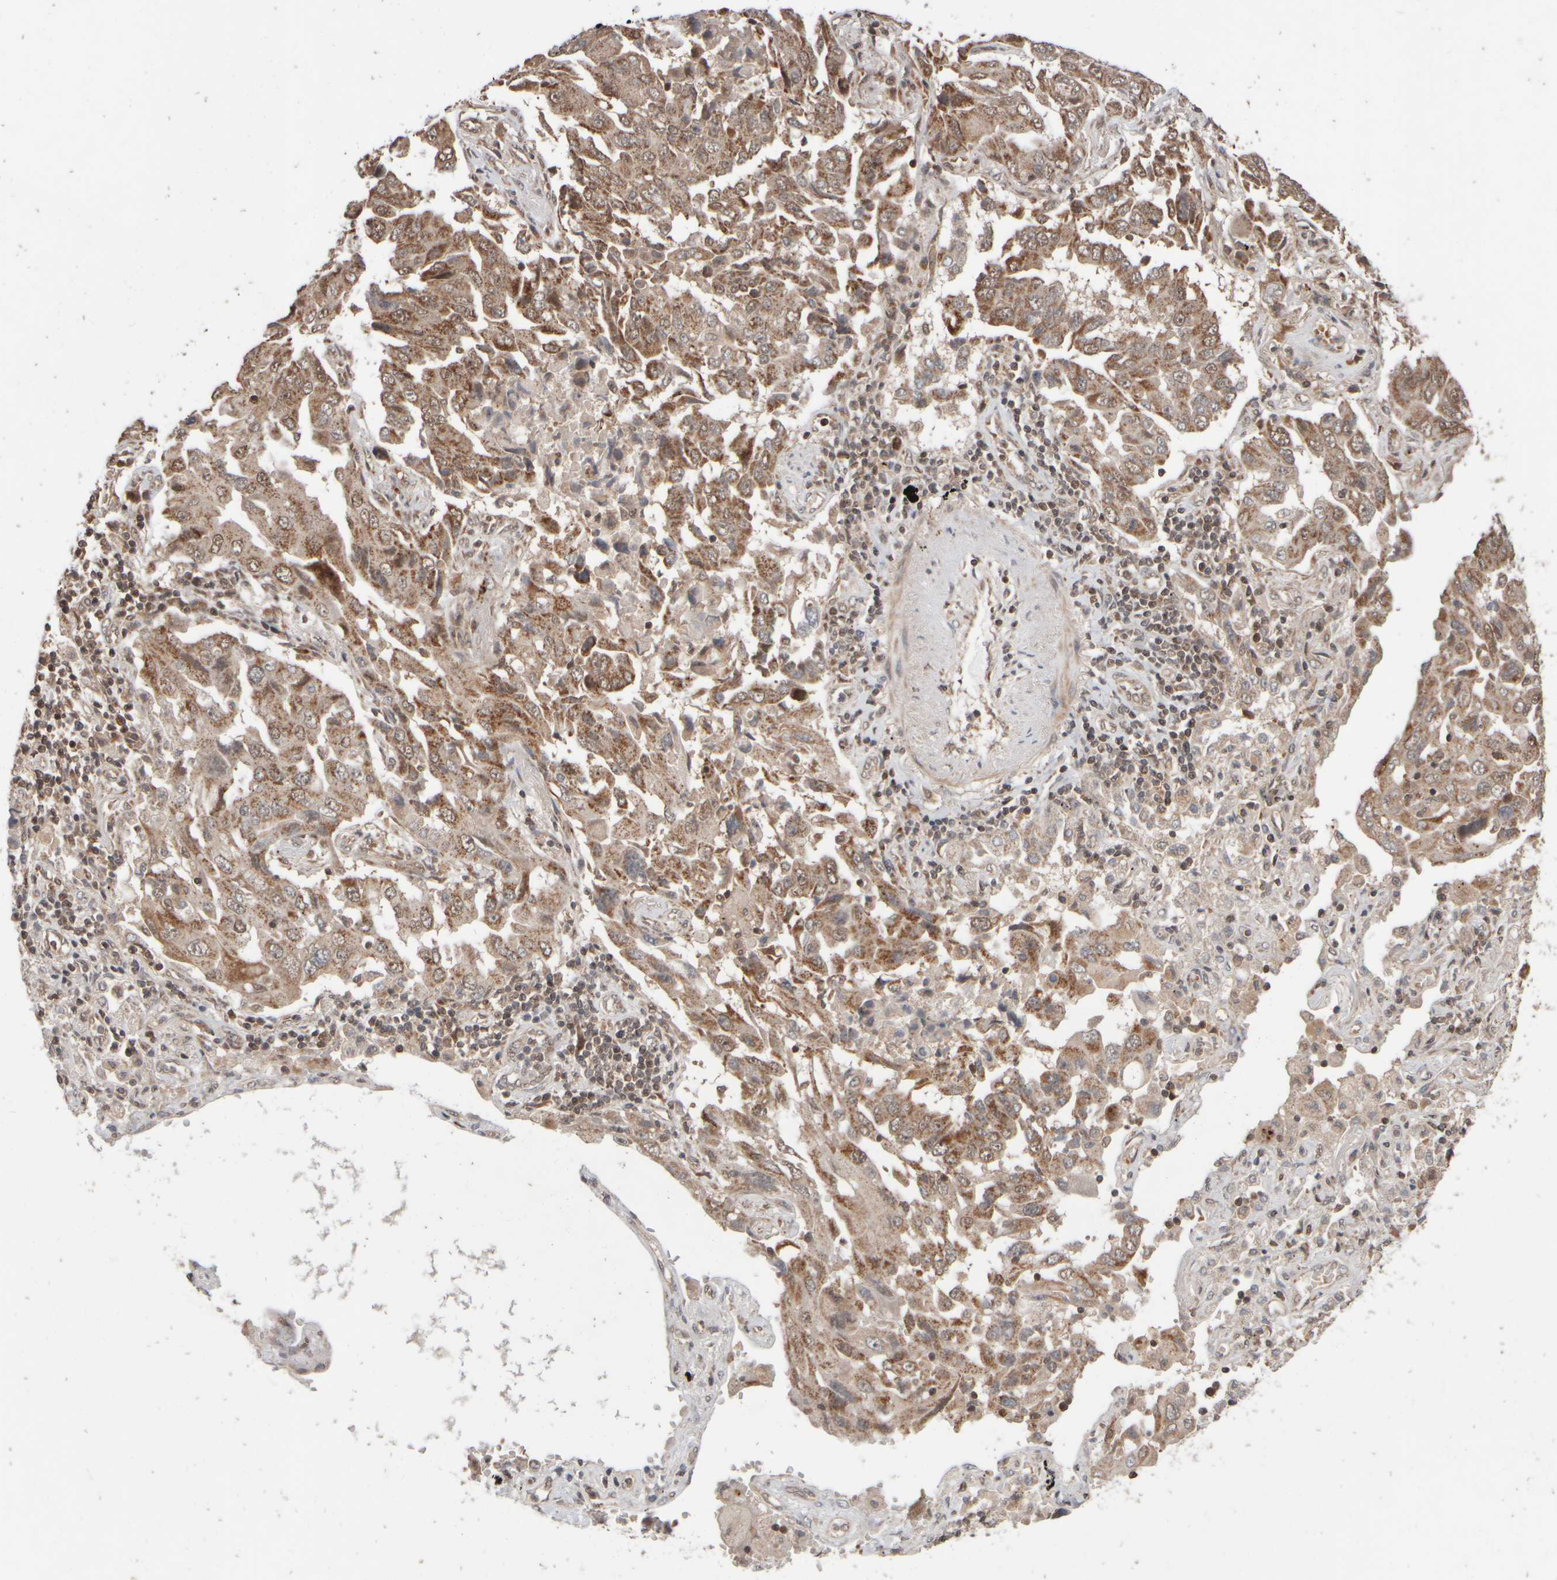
{"staining": {"intensity": "moderate", "quantity": ">75%", "location": "cytoplasmic/membranous,nuclear"}, "tissue": "lung cancer", "cell_type": "Tumor cells", "image_type": "cancer", "snomed": [{"axis": "morphology", "description": "Adenocarcinoma, NOS"}, {"axis": "topography", "description": "Lung"}], "caption": "Brown immunohistochemical staining in human lung cancer demonstrates moderate cytoplasmic/membranous and nuclear positivity in approximately >75% of tumor cells. Nuclei are stained in blue.", "gene": "ABHD11", "patient": {"sex": "female", "age": 65}}